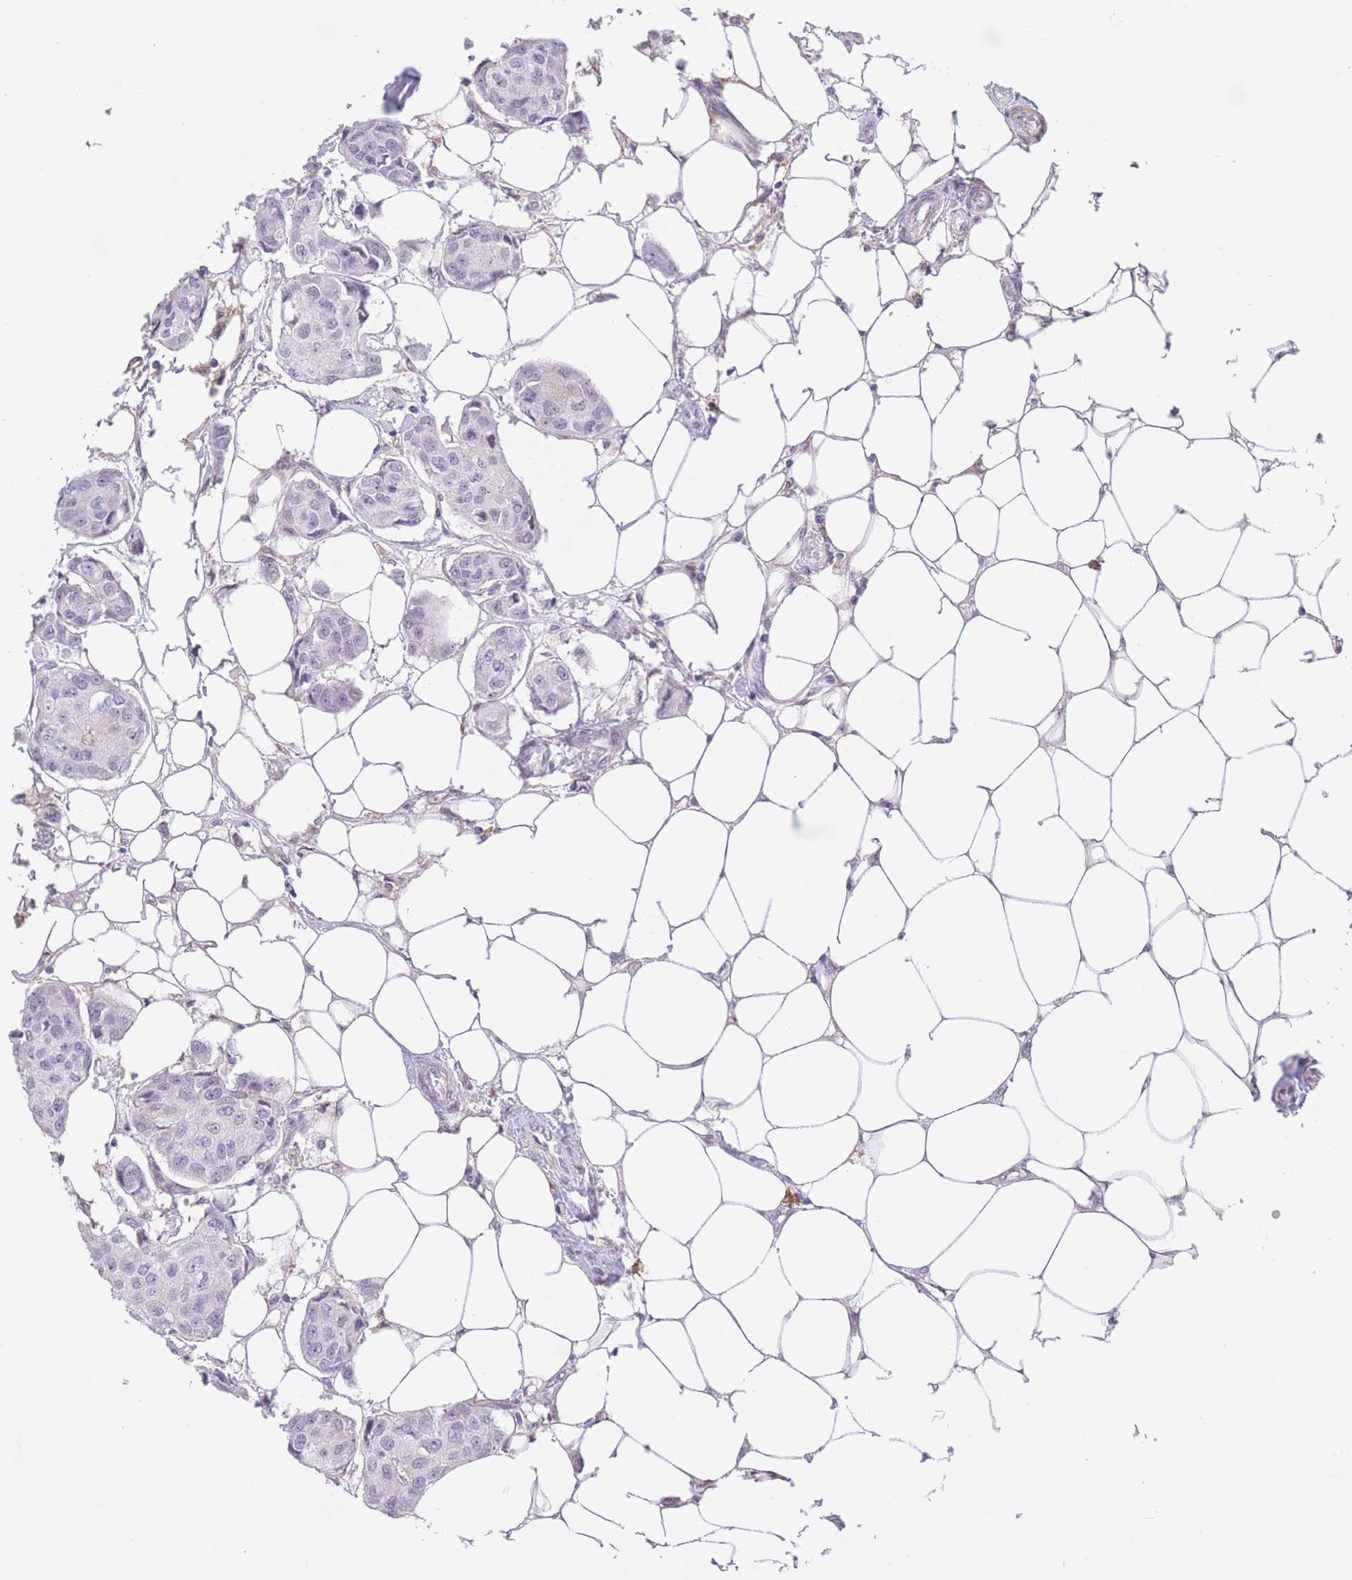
{"staining": {"intensity": "negative", "quantity": "none", "location": "none"}, "tissue": "breast cancer", "cell_type": "Tumor cells", "image_type": "cancer", "snomed": [{"axis": "morphology", "description": "Duct carcinoma"}, {"axis": "topography", "description": "Breast"}, {"axis": "topography", "description": "Lymph node"}], "caption": "DAB (3,3'-diaminobenzidine) immunohistochemical staining of human breast cancer displays no significant staining in tumor cells. (DAB immunohistochemistry (IHC) visualized using brightfield microscopy, high magnification).", "gene": "PODXL", "patient": {"sex": "female", "age": 80}}